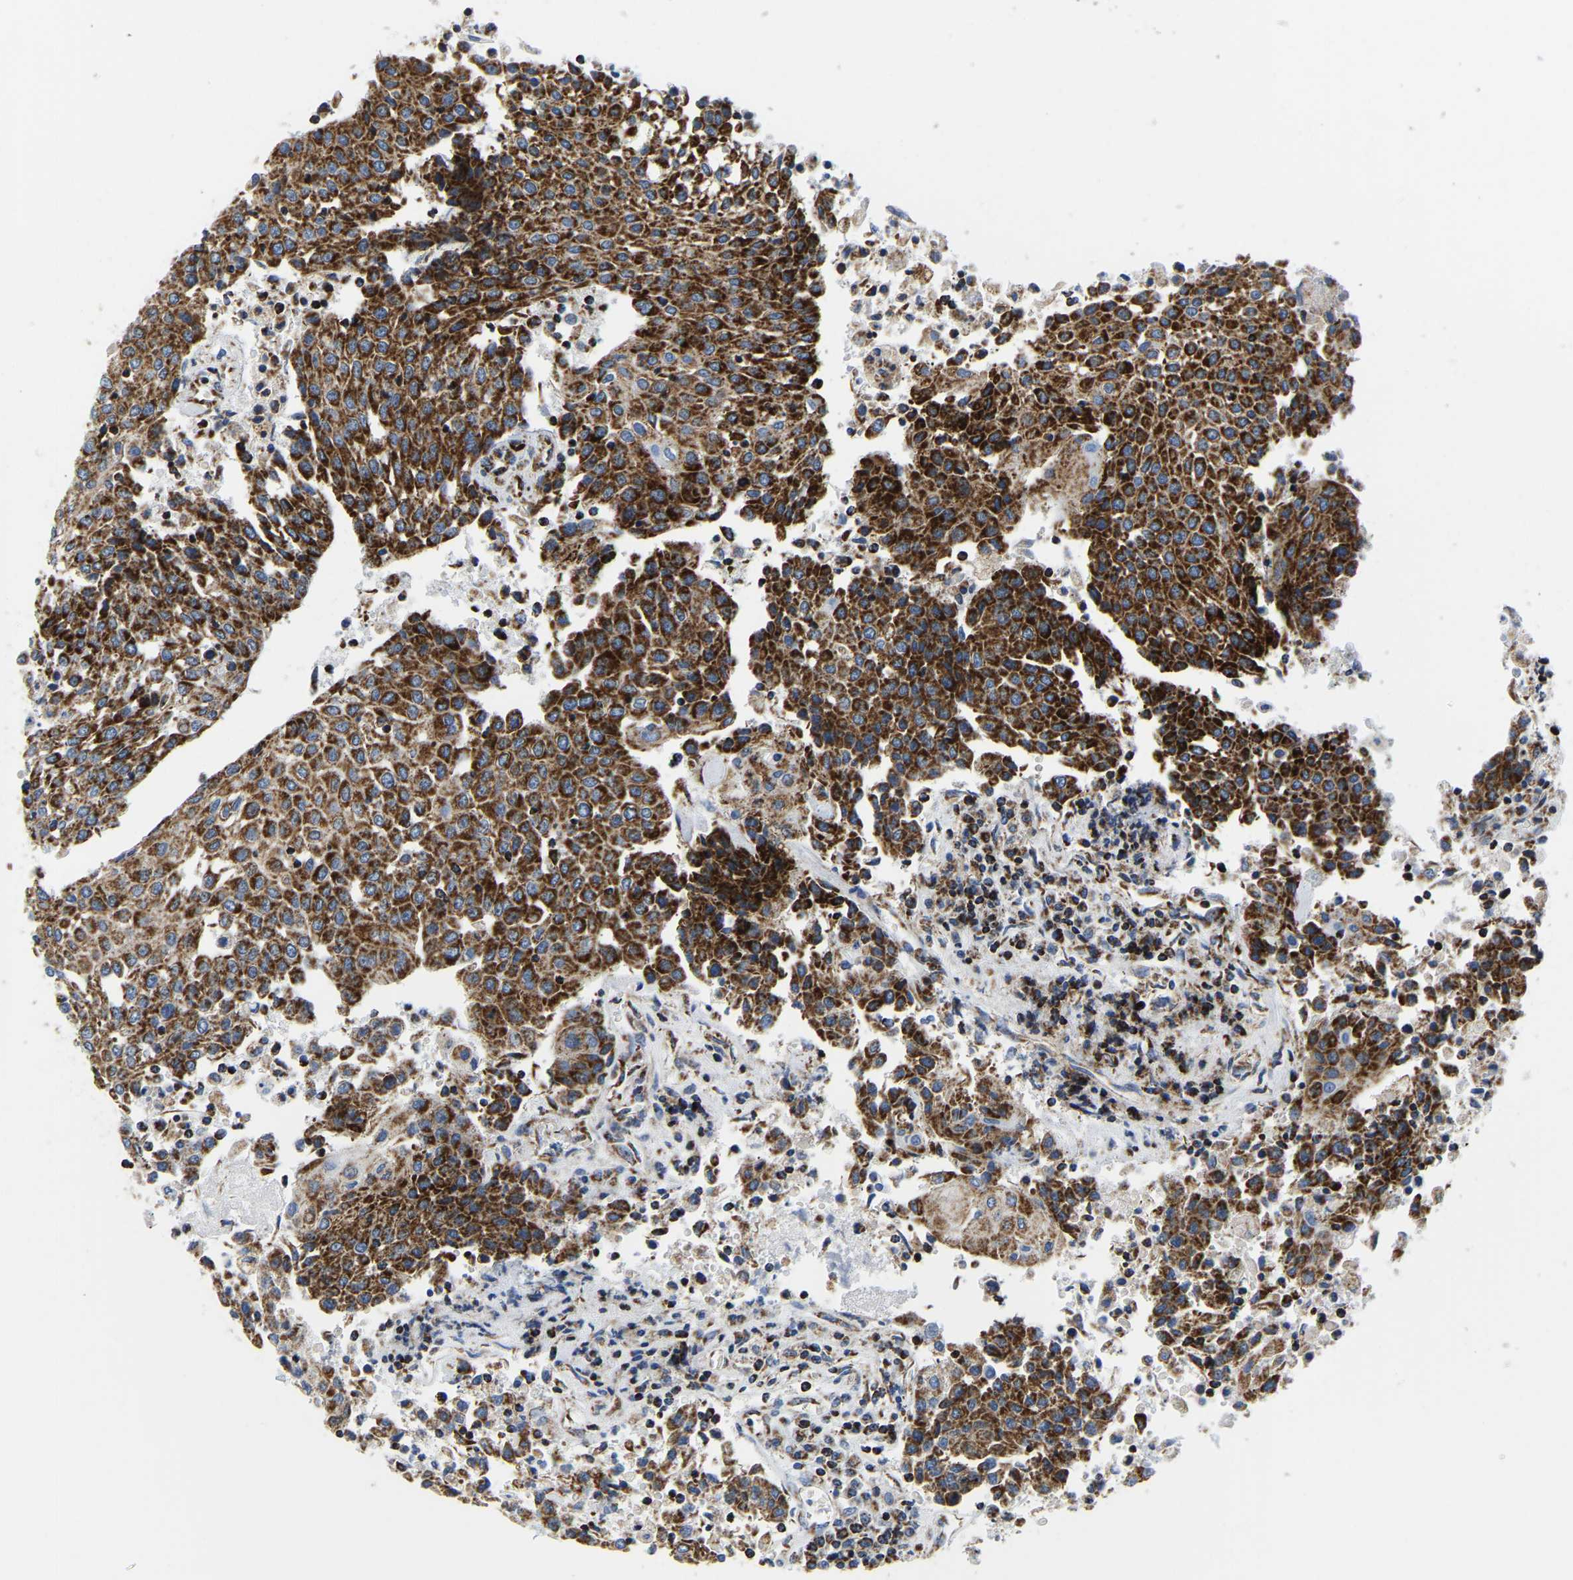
{"staining": {"intensity": "strong", "quantity": ">75%", "location": "cytoplasmic/membranous"}, "tissue": "urothelial cancer", "cell_type": "Tumor cells", "image_type": "cancer", "snomed": [{"axis": "morphology", "description": "Urothelial carcinoma, High grade"}, {"axis": "topography", "description": "Urinary bladder"}], "caption": "Brown immunohistochemical staining in human urothelial cancer exhibits strong cytoplasmic/membranous positivity in approximately >75% of tumor cells.", "gene": "SFXN1", "patient": {"sex": "female", "age": 85}}